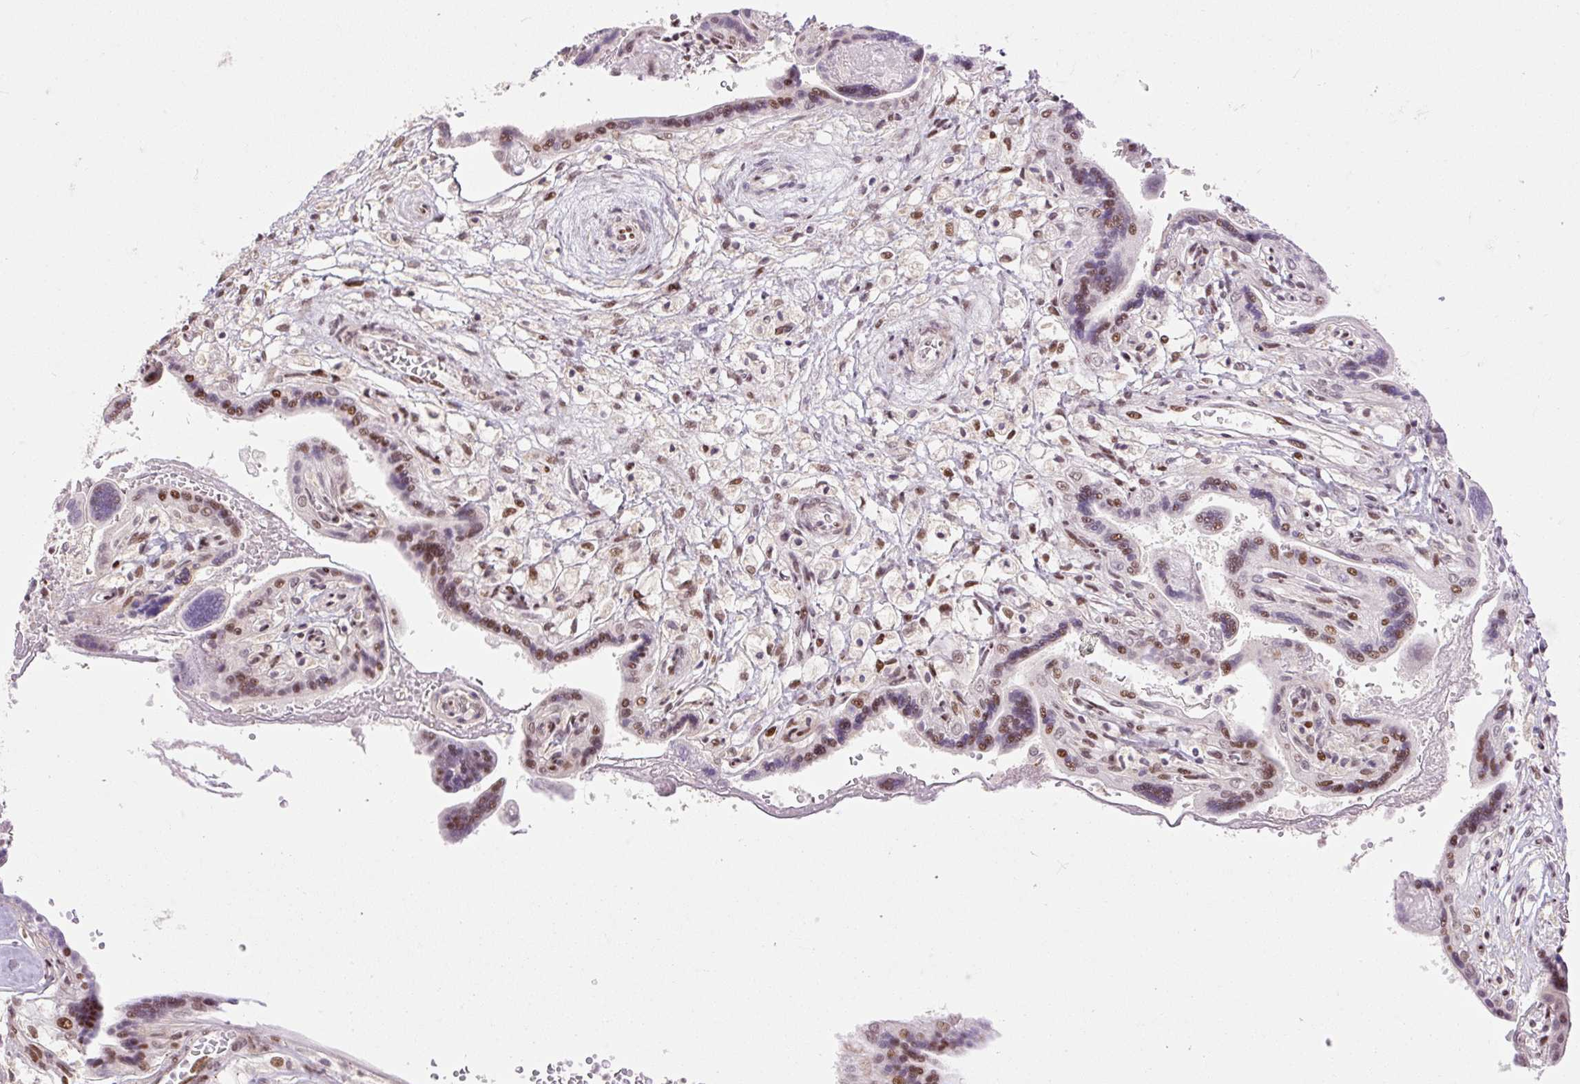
{"staining": {"intensity": "strong", "quantity": "25%-75%", "location": "nuclear"}, "tissue": "placenta", "cell_type": "Trophoblastic cells", "image_type": "normal", "snomed": [{"axis": "morphology", "description": "Normal tissue, NOS"}, {"axis": "topography", "description": "Placenta"}], "caption": "Immunohistochemistry (DAB (3,3'-diaminobenzidine)) staining of normal placenta exhibits strong nuclear protein staining in about 25%-75% of trophoblastic cells.", "gene": "RIPPLY3", "patient": {"sex": "female", "age": 37}}